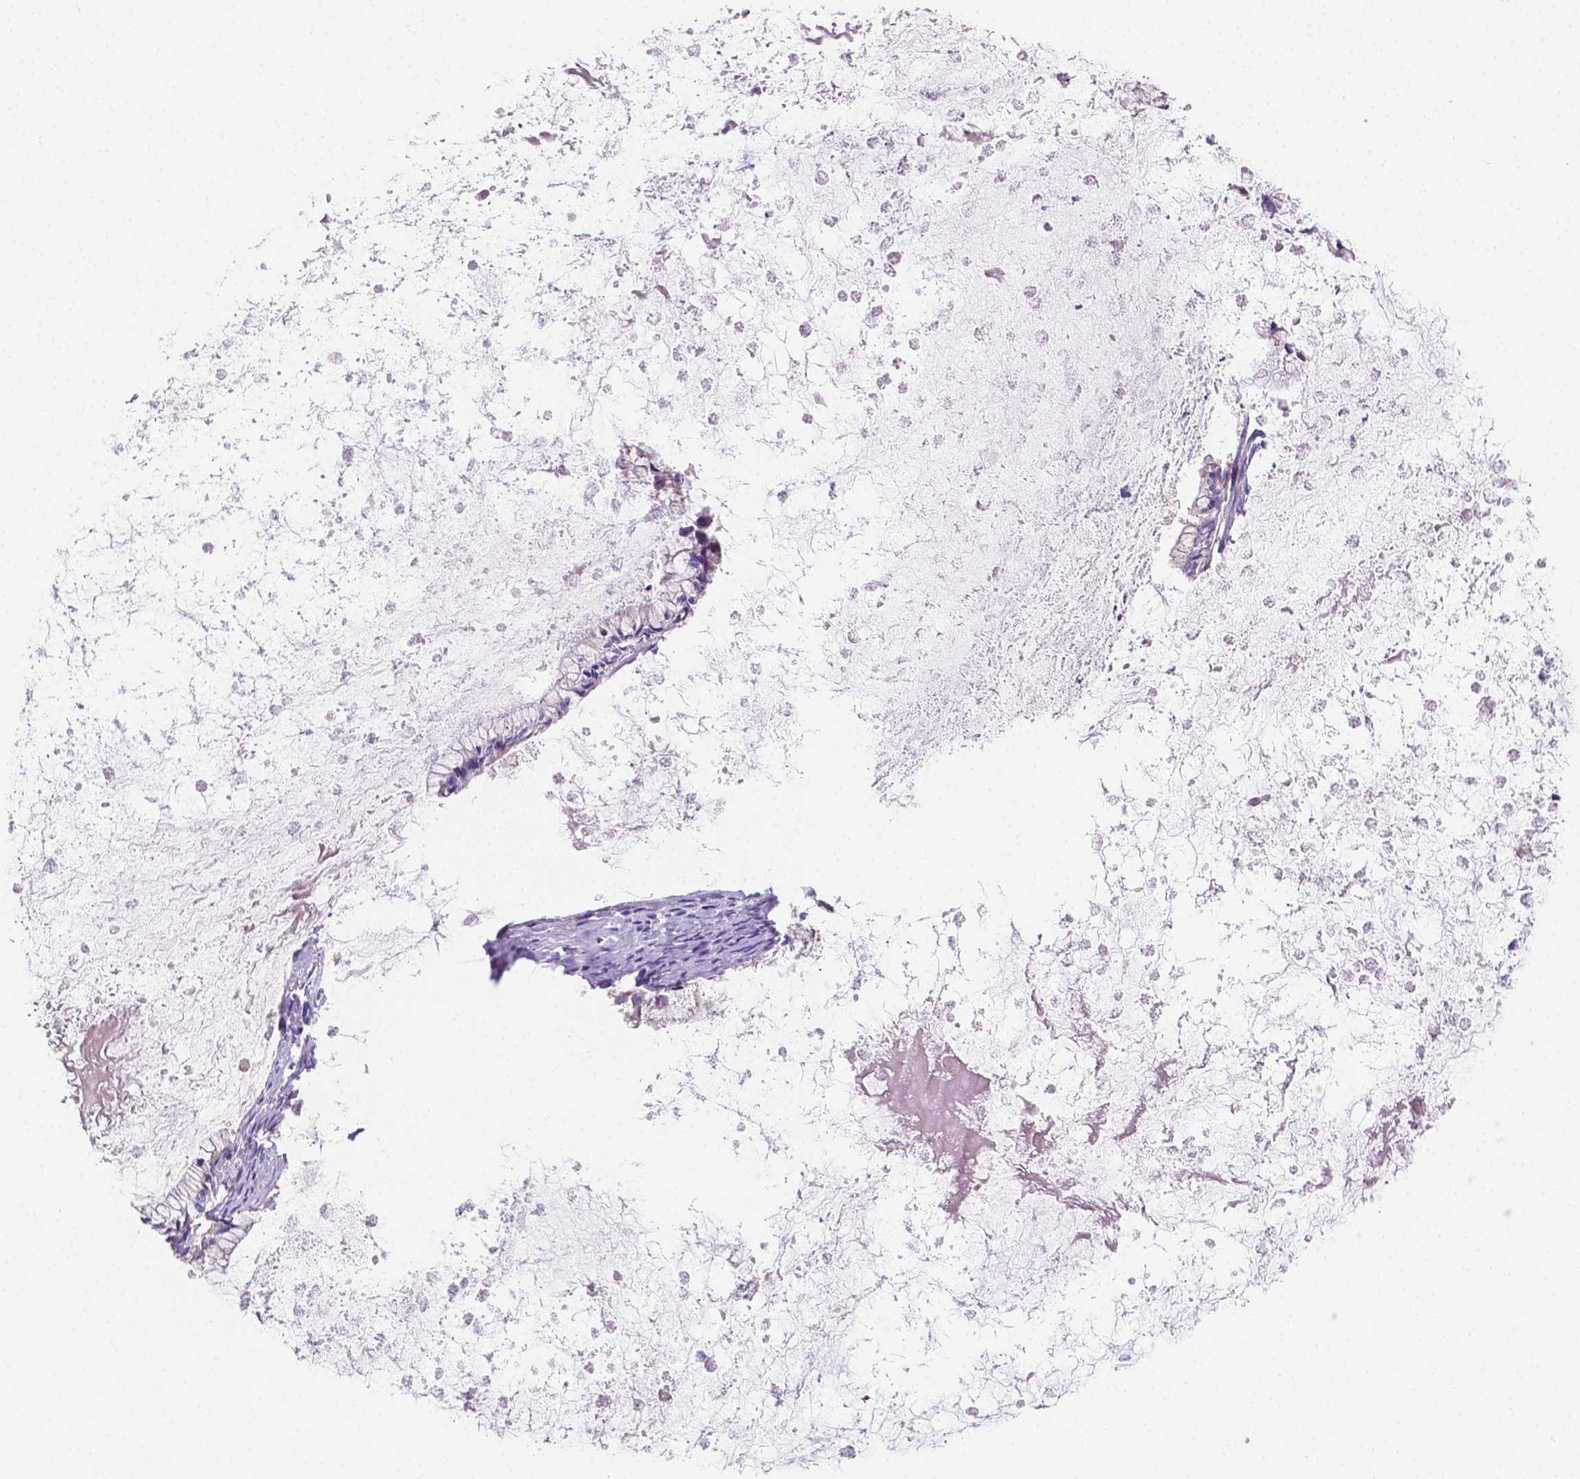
{"staining": {"intensity": "negative", "quantity": "none", "location": "none"}, "tissue": "ovarian cancer", "cell_type": "Tumor cells", "image_type": "cancer", "snomed": [{"axis": "morphology", "description": "Cystadenocarcinoma, mucinous, NOS"}, {"axis": "topography", "description": "Ovary"}], "caption": "Immunohistochemistry of mucinous cystadenocarcinoma (ovarian) exhibits no expression in tumor cells.", "gene": "TMEM130", "patient": {"sex": "female", "age": 67}}